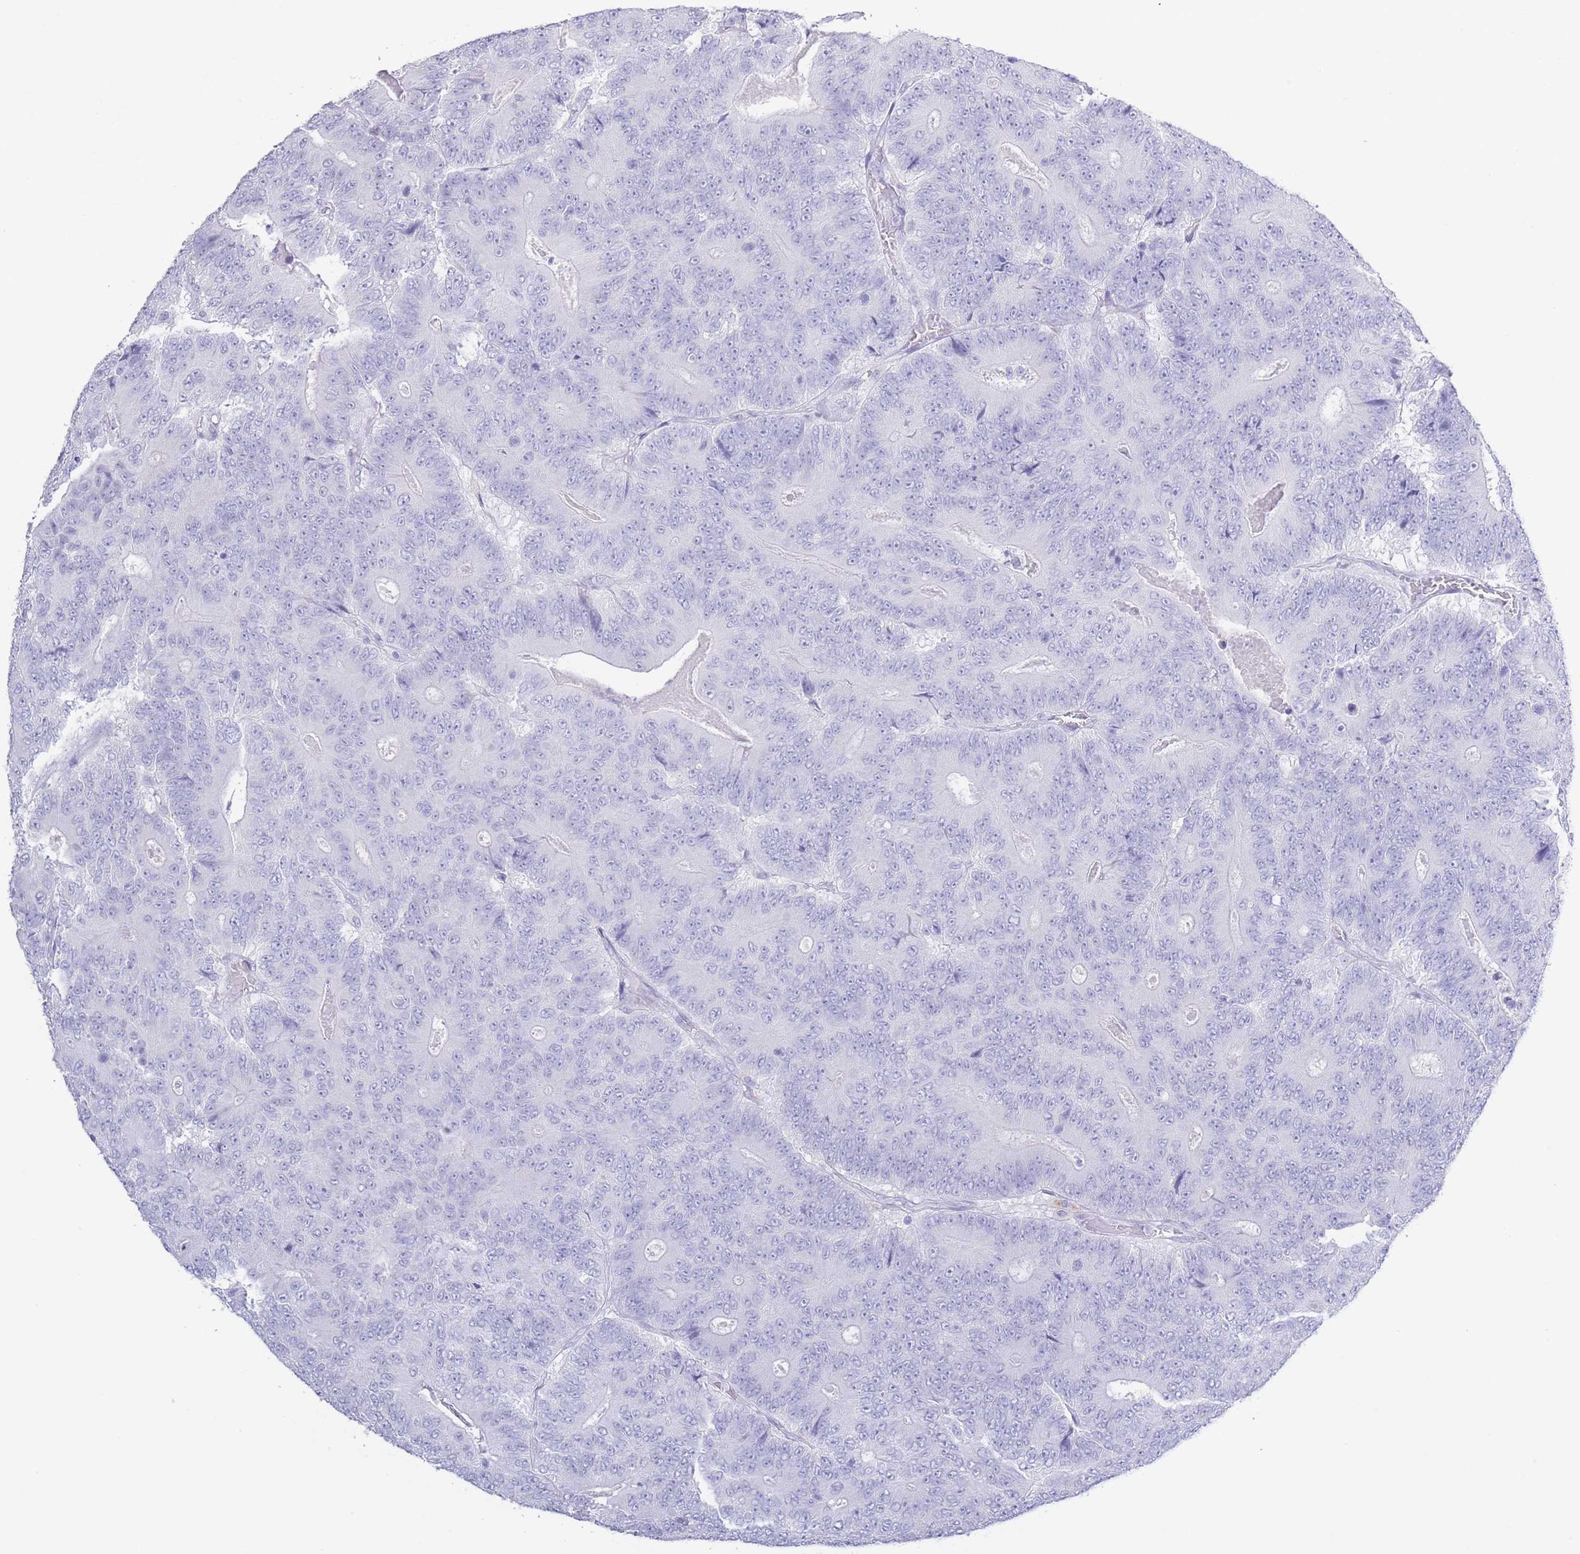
{"staining": {"intensity": "negative", "quantity": "none", "location": "none"}, "tissue": "colorectal cancer", "cell_type": "Tumor cells", "image_type": "cancer", "snomed": [{"axis": "morphology", "description": "Adenocarcinoma, NOS"}, {"axis": "topography", "description": "Colon"}], "caption": "Immunohistochemical staining of human colorectal cancer (adenocarcinoma) shows no significant staining in tumor cells.", "gene": "PKLR", "patient": {"sex": "male", "age": 83}}